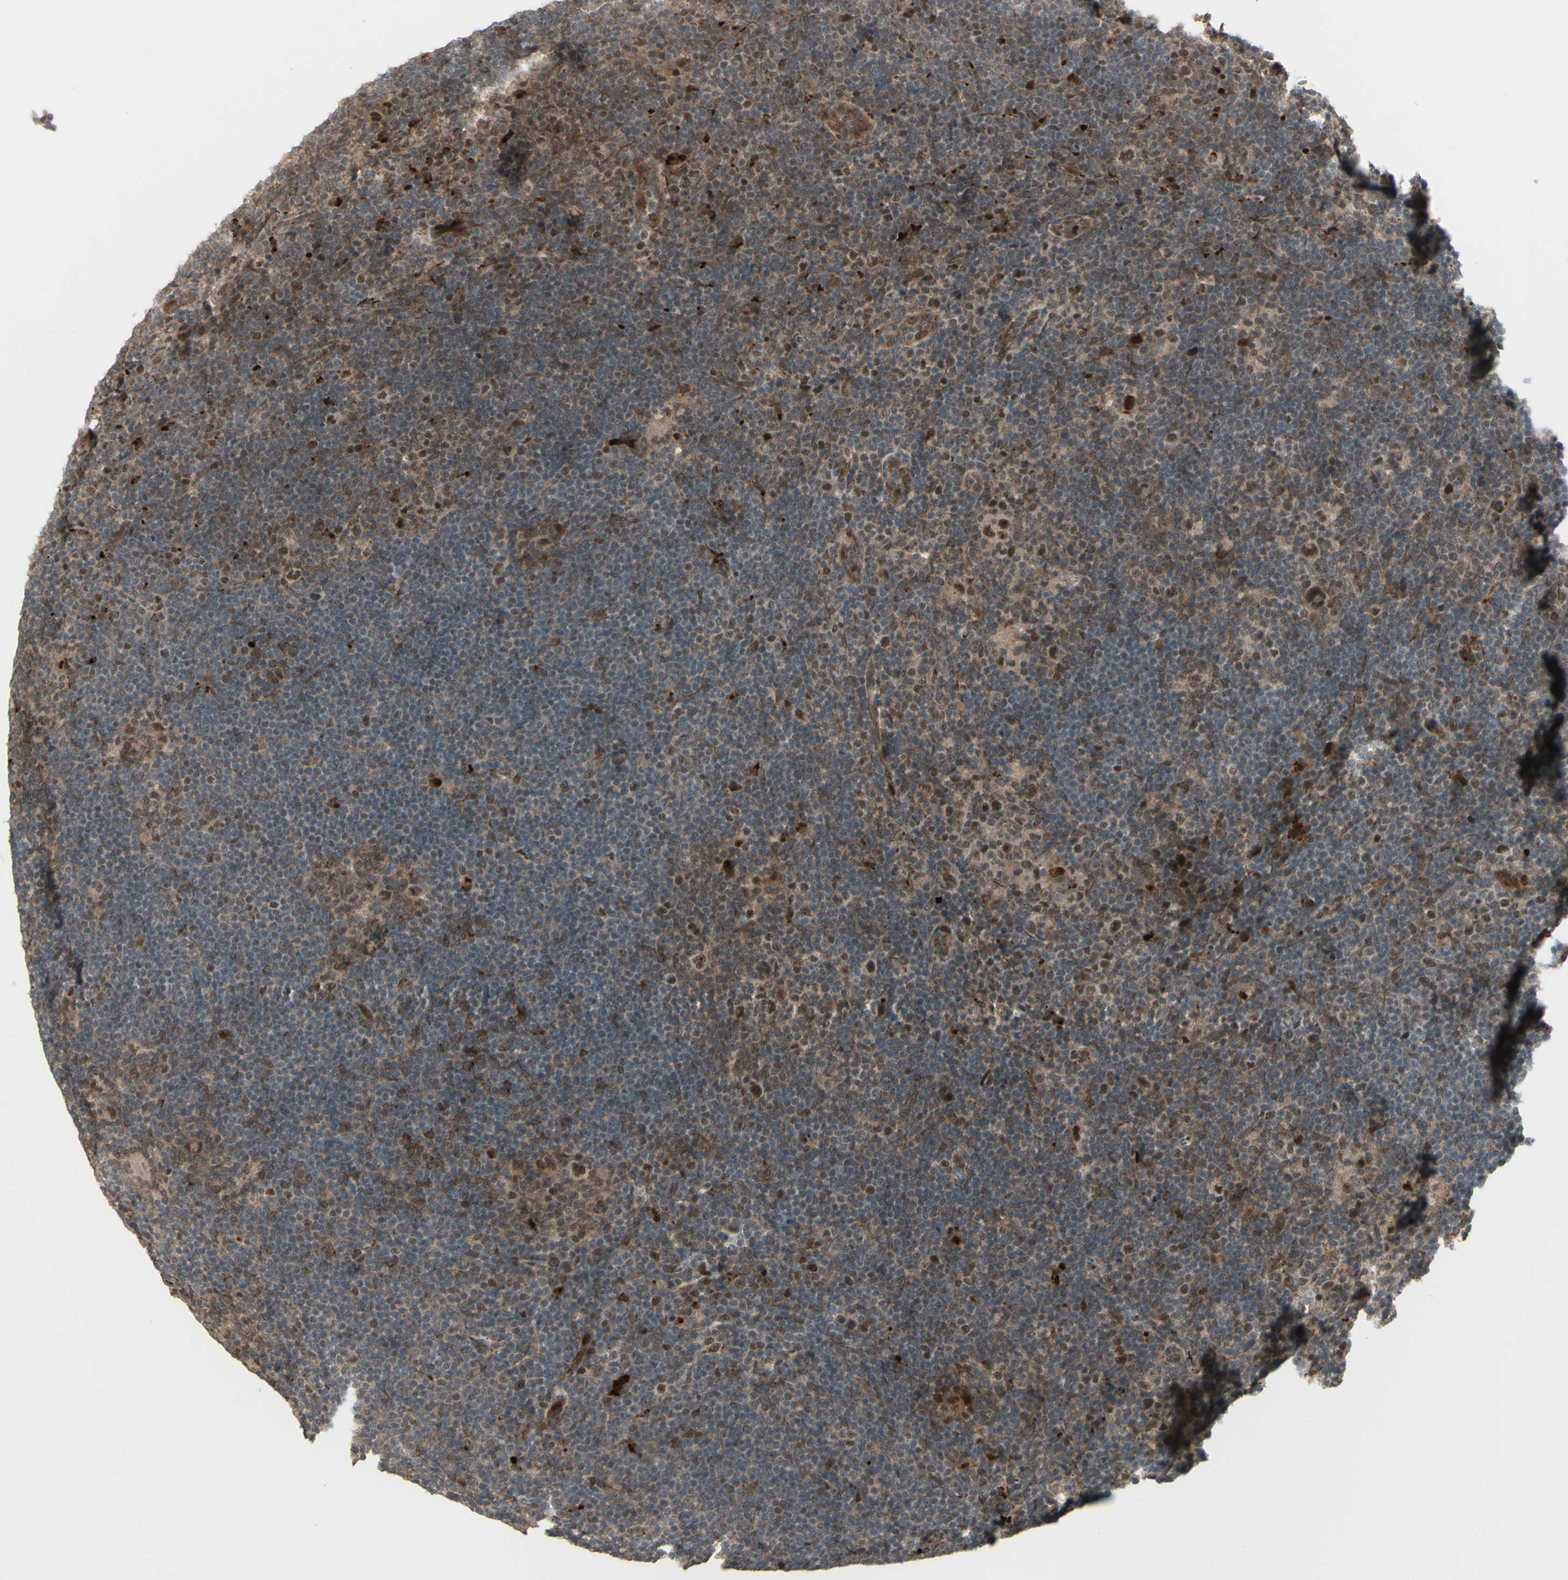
{"staining": {"intensity": "strong", "quantity": ">75%", "location": "nuclear"}, "tissue": "lymphoma", "cell_type": "Tumor cells", "image_type": "cancer", "snomed": [{"axis": "morphology", "description": "Hodgkin's disease, NOS"}, {"axis": "topography", "description": "Lymph node"}], "caption": "An image showing strong nuclear staining in about >75% of tumor cells in Hodgkin's disease, as visualized by brown immunohistochemical staining.", "gene": "MLF2", "patient": {"sex": "female", "age": 57}}